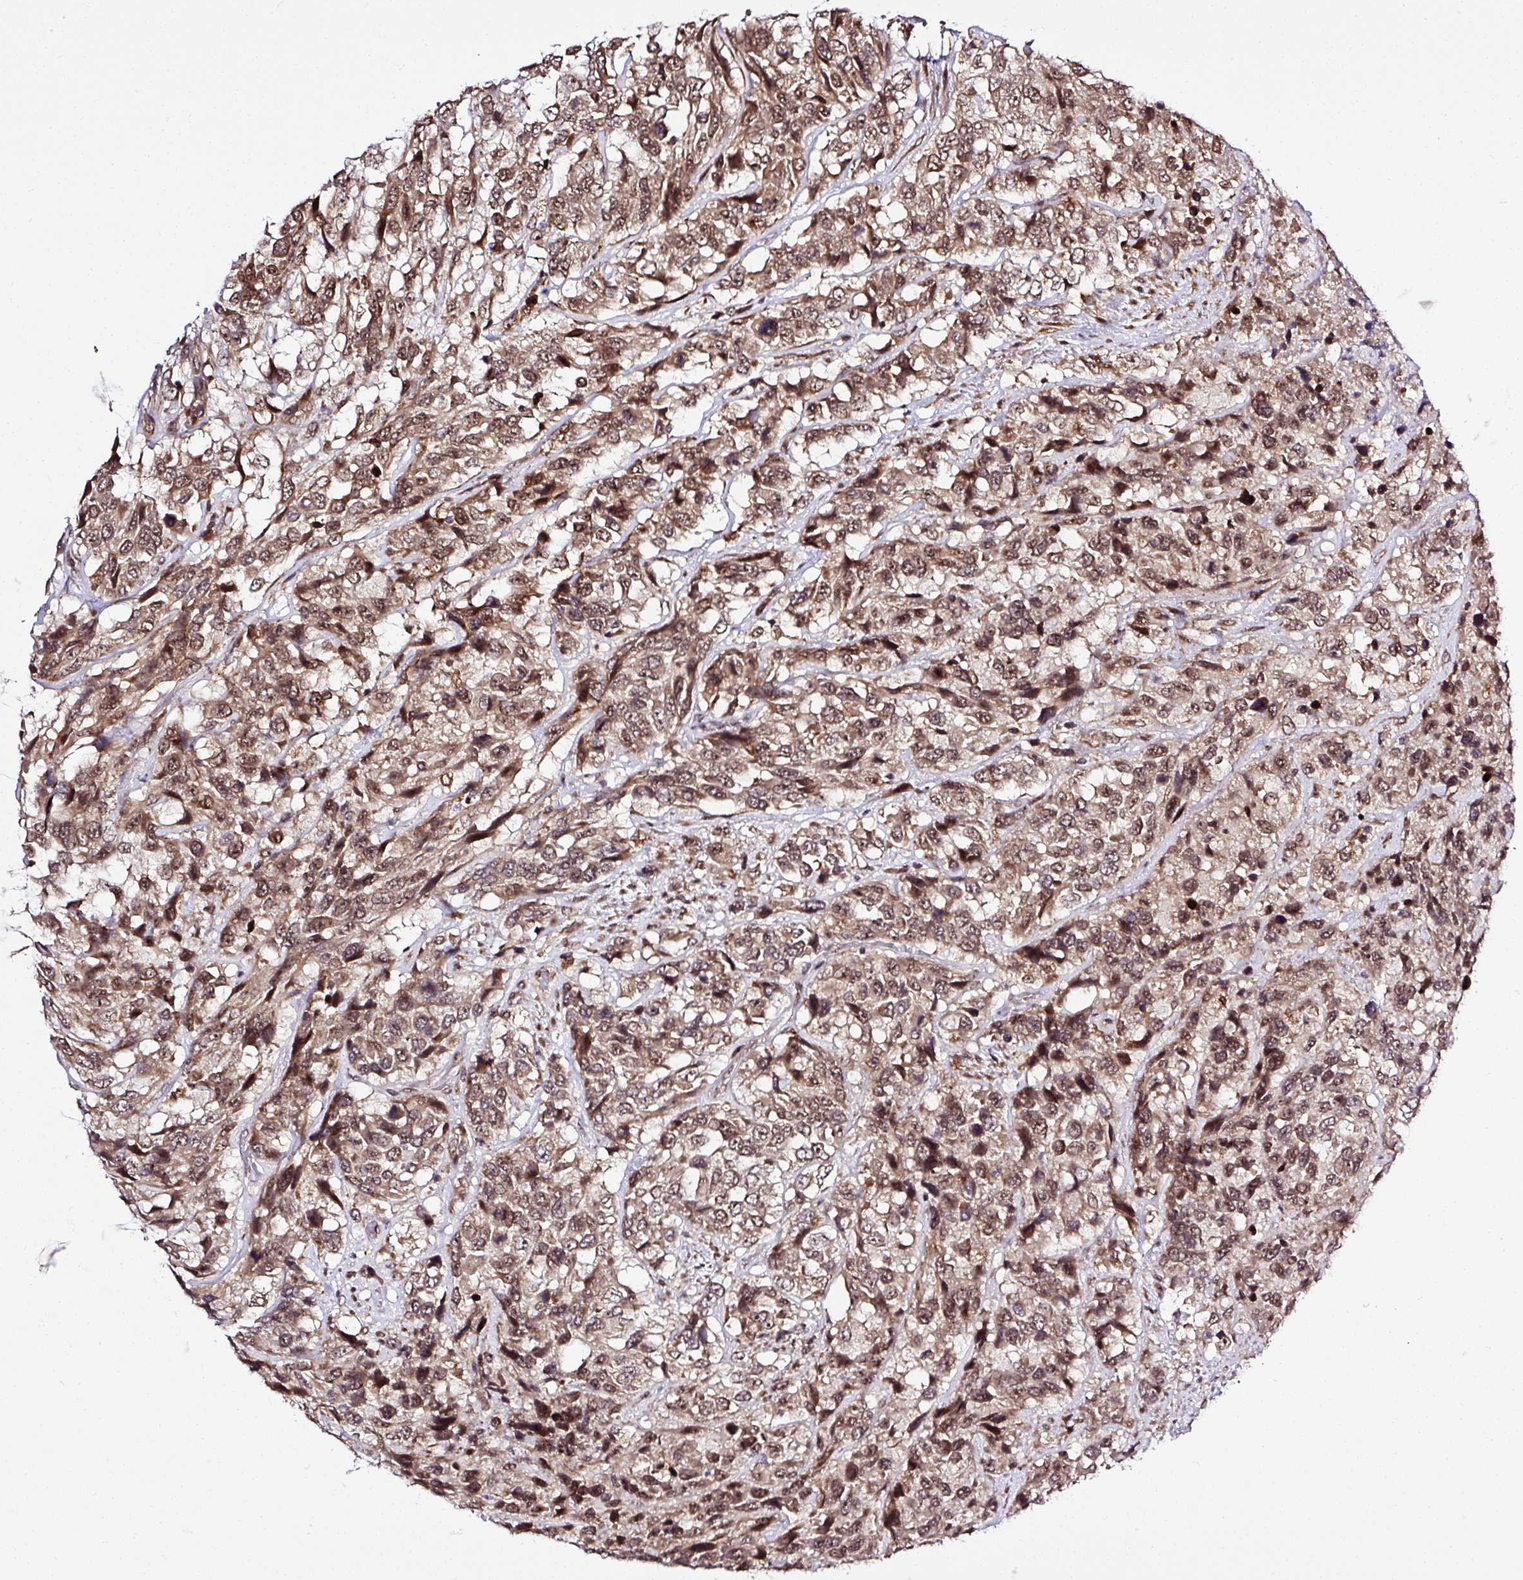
{"staining": {"intensity": "moderate", "quantity": ">75%", "location": "cytoplasmic/membranous,nuclear"}, "tissue": "urothelial cancer", "cell_type": "Tumor cells", "image_type": "cancer", "snomed": [{"axis": "morphology", "description": "Urothelial carcinoma, High grade"}, {"axis": "topography", "description": "Urinary bladder"}], "caption": "Human urothelial carcinoma (high-grade) stained with a brown dye shows moderate cytoplasmic/membranous and nuclear positive positivity in approximately >75% of tumor cells.", "gene": "FAM153A", "patient": {"sex": "female", "age": 70}}